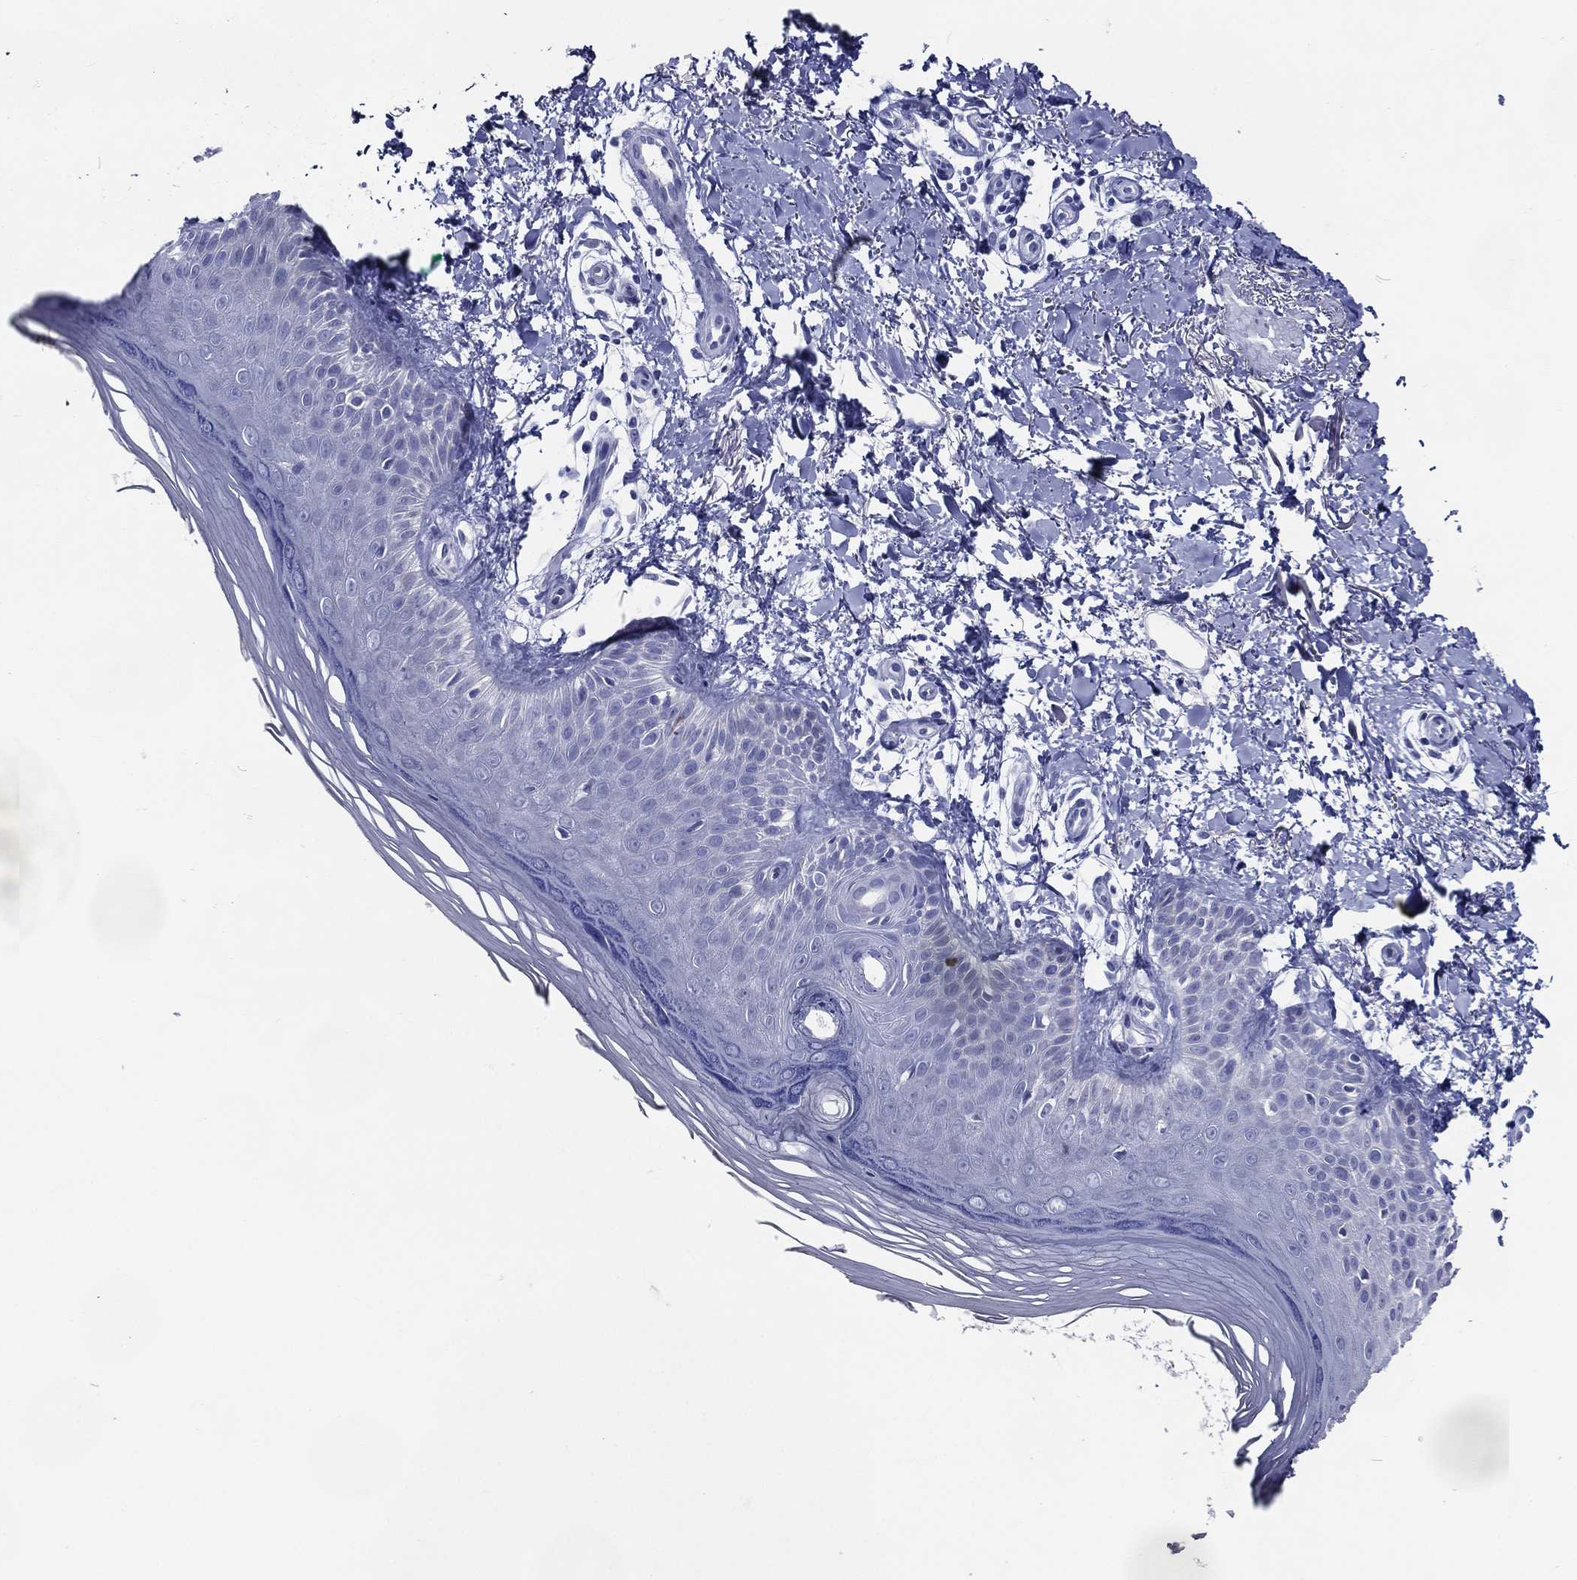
{"staining": {"intensity": "negative", "quantity": "none", "location": "none"}, "tissue": "skin", "cell_type": "Fibroblasts", "image_type": "normal", "snomed": [{"axis": "morphology", "description": "Normal tissue, NOS"}, {"axis": "morphology", "description": "Inflammation, NOS"}, {"axis": "morphology", "description": "Fibrosis, NOS"}, {"axis": "topography", "description": "Skin"}], "caption": "Immunohistochemistry photomicrograph of normal skin: human skin stained with DAB (3,3'-diaminobenzidine) shows no significant protein staining in fibroblasts.", "gene": "ACE2", "patient": {"sex": "male", "age": 71}}